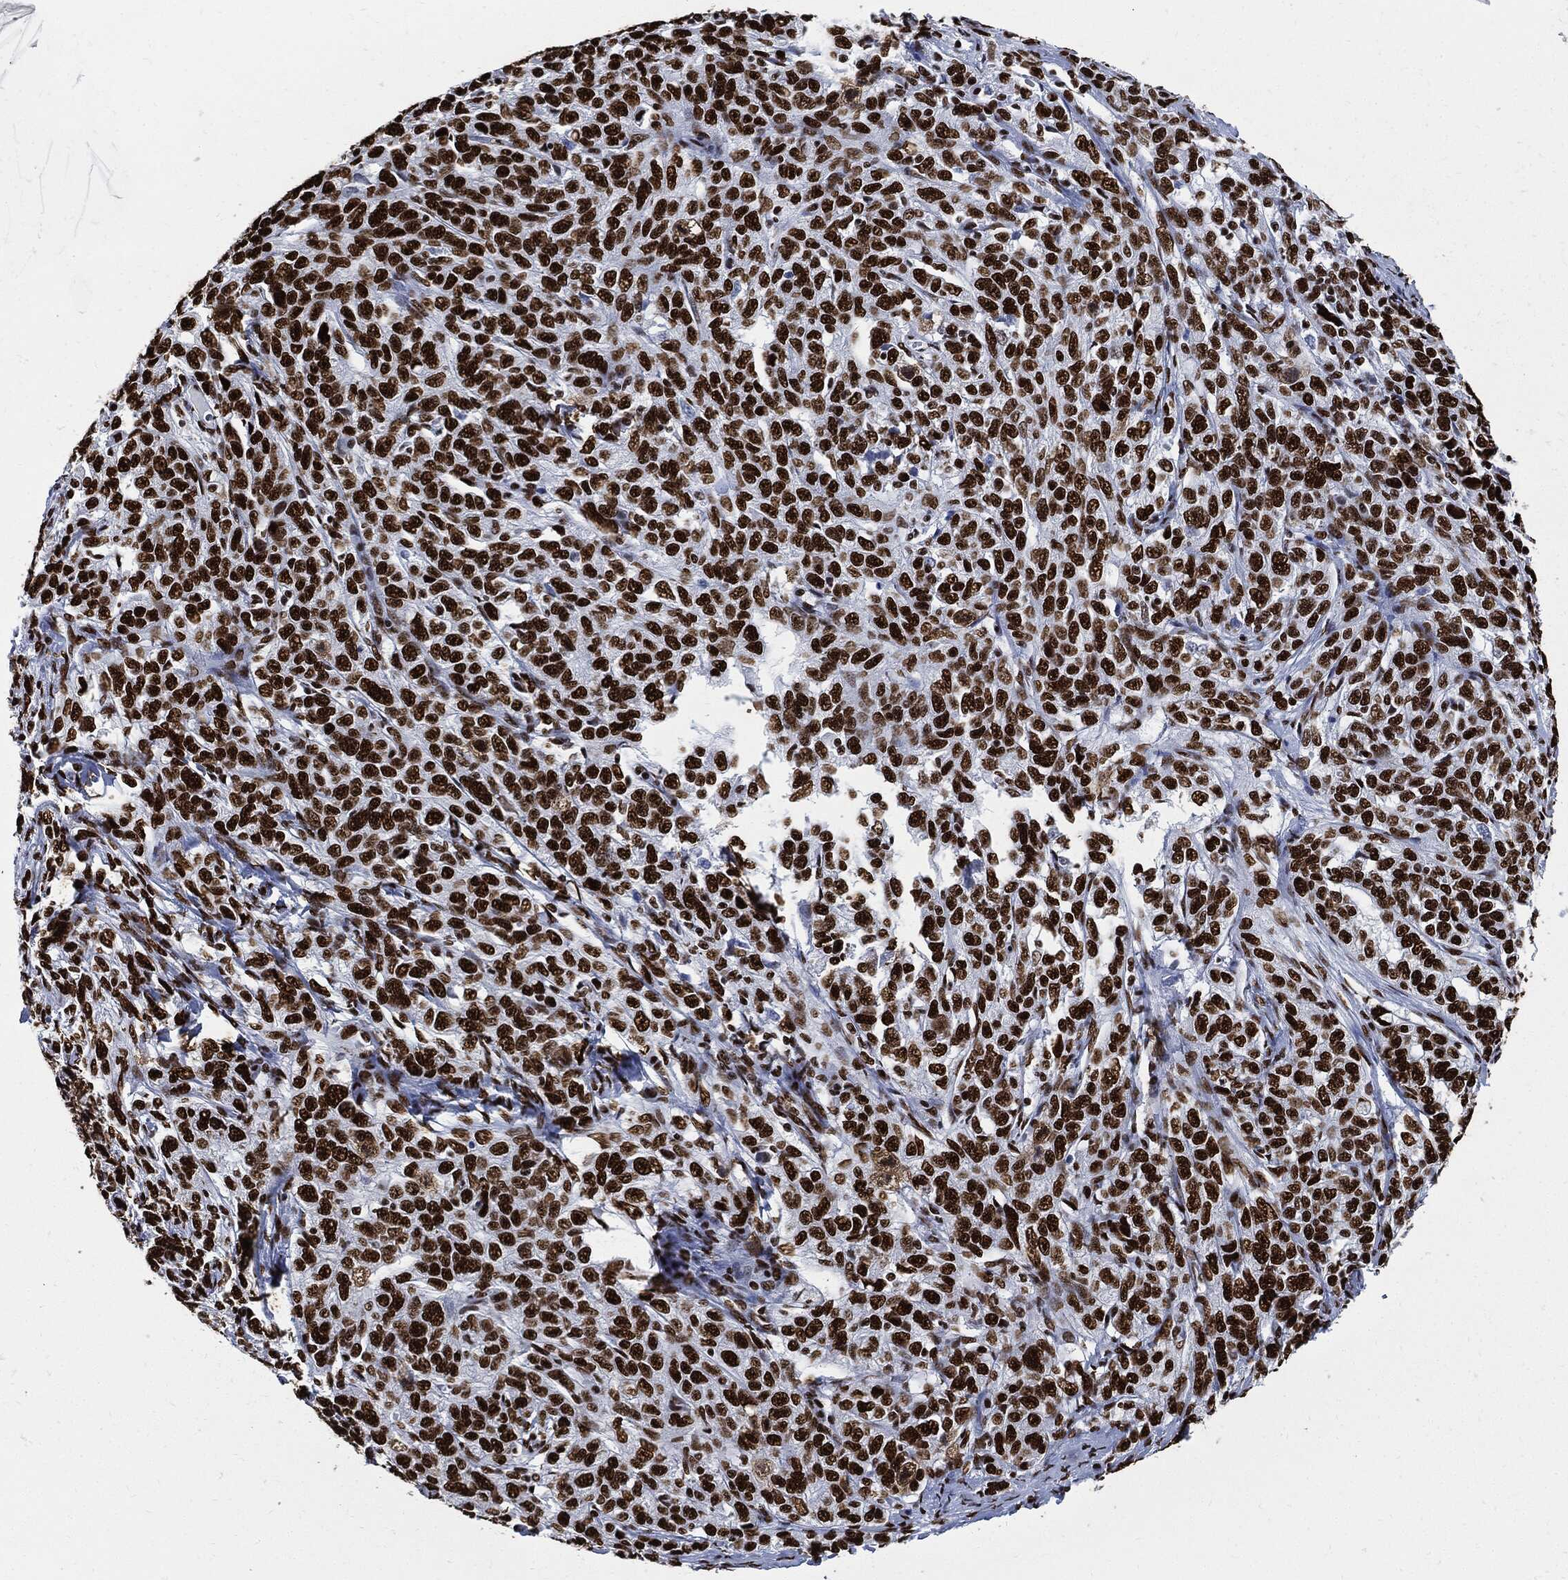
{"staining": {"intensity": "strong", "quantity": ">75%", "location": "nuclear"}, "tissue": "ovarian cancer", "cell_type": "Tumor cells", "image_type": "cancer", "snomed": [{"axis": "morphology", "description": "Cystadenocarcinoma, serous, NOS"}, {"axis": "topography", "description": "Ovary"}], "caption": "DAB immunohistochemical staining of human serous cystadenocarcinoma (ovarian) demonstrates strong nuclear protein staining in about >75% of tumor cells. (DAB IHC with brightfield microscopy, high magnification).", "gene": "RECQL", "patient": {"sex": "female", "age": 71}}